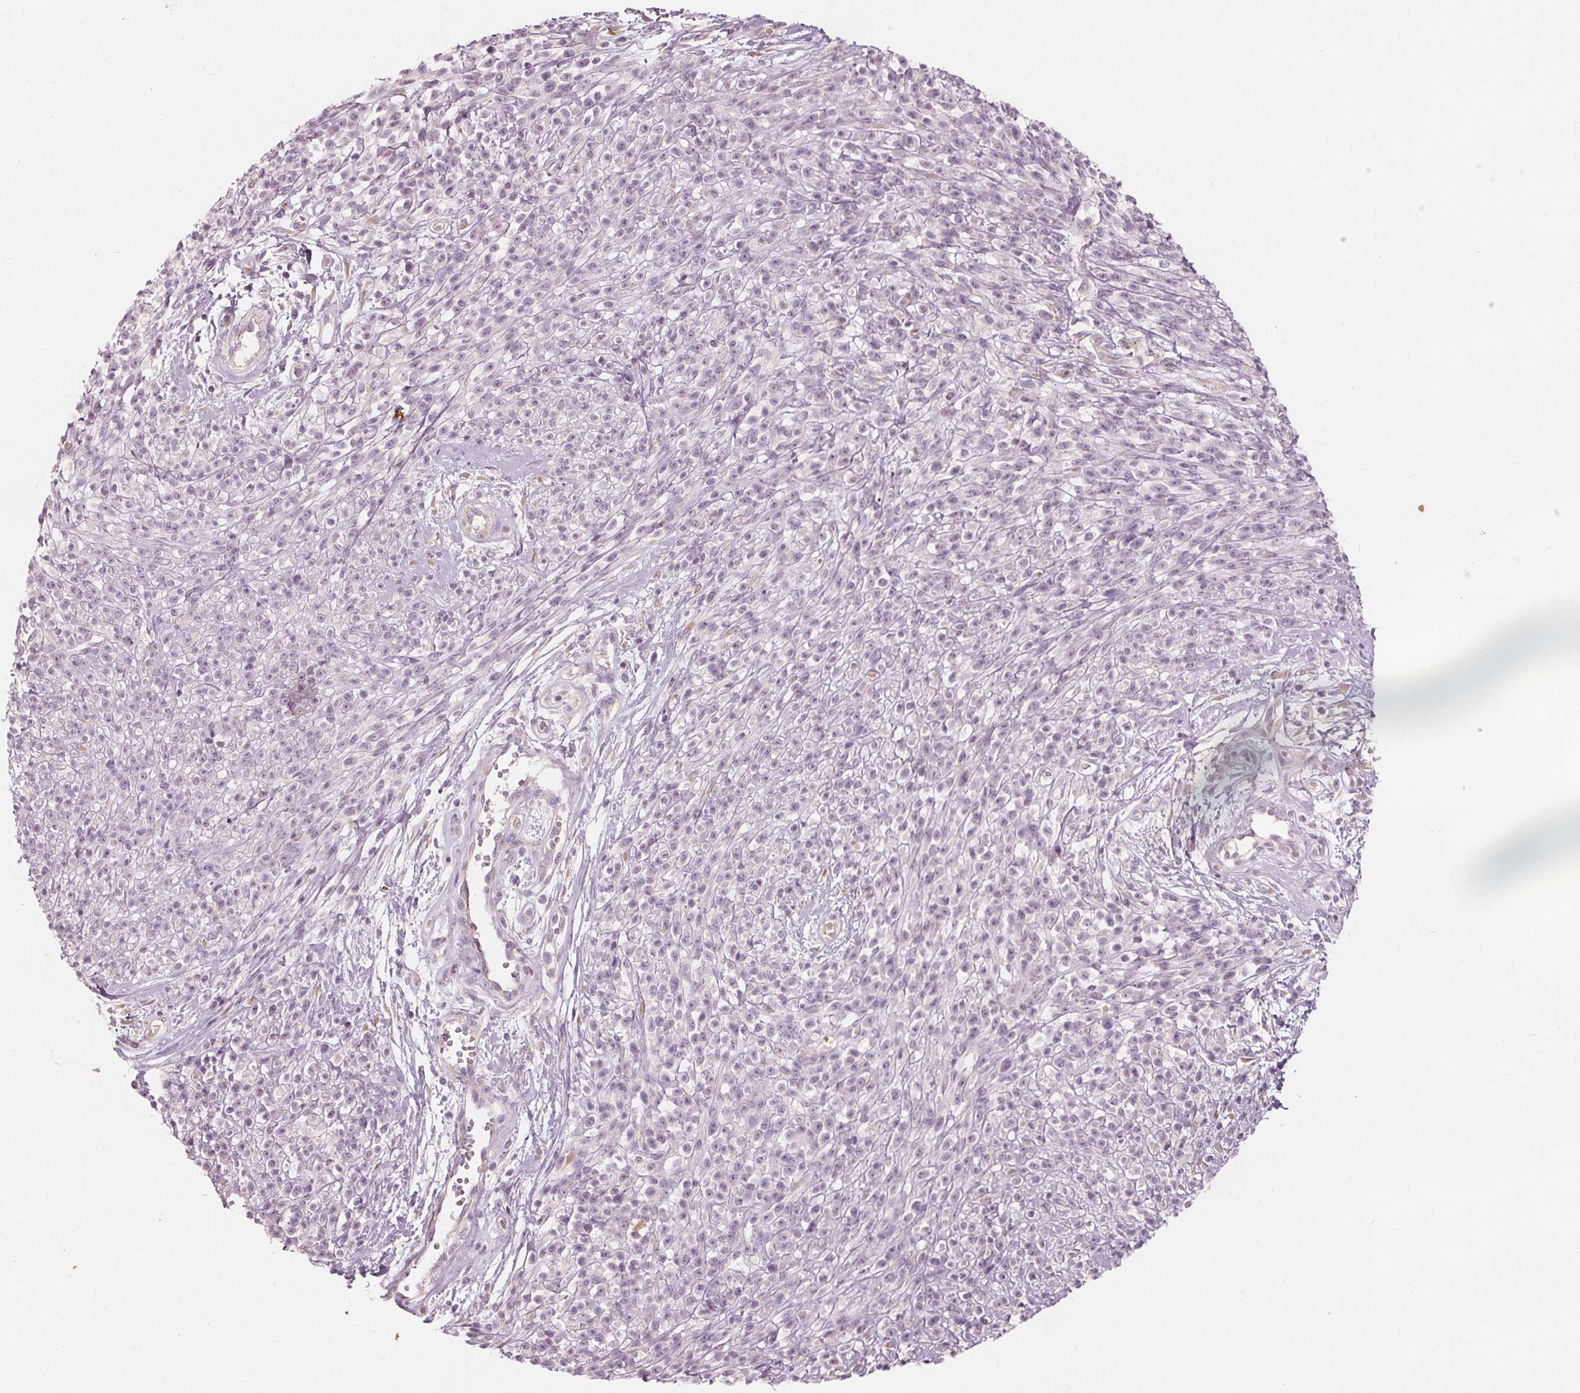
{"staining": {"intensity": "negative", "quantity": "none", "location": "none"}, "tissue": "melanoma", "cell_type": "Tumor cells", "image_type": "cancer", "snomed": [{"axis": "morphology", "description": "Malignant melanoma, NOS"}, {"axis": "topography", "description": "Skin"}, {"axis": "topography", "description": "Skin of trunk"}], "caption": "This is a image of IHC staining of melanoma, which shows no expression in tumor cells.", "gene": "BRSK1", "patient": {"sex": "male", "age": 74}}